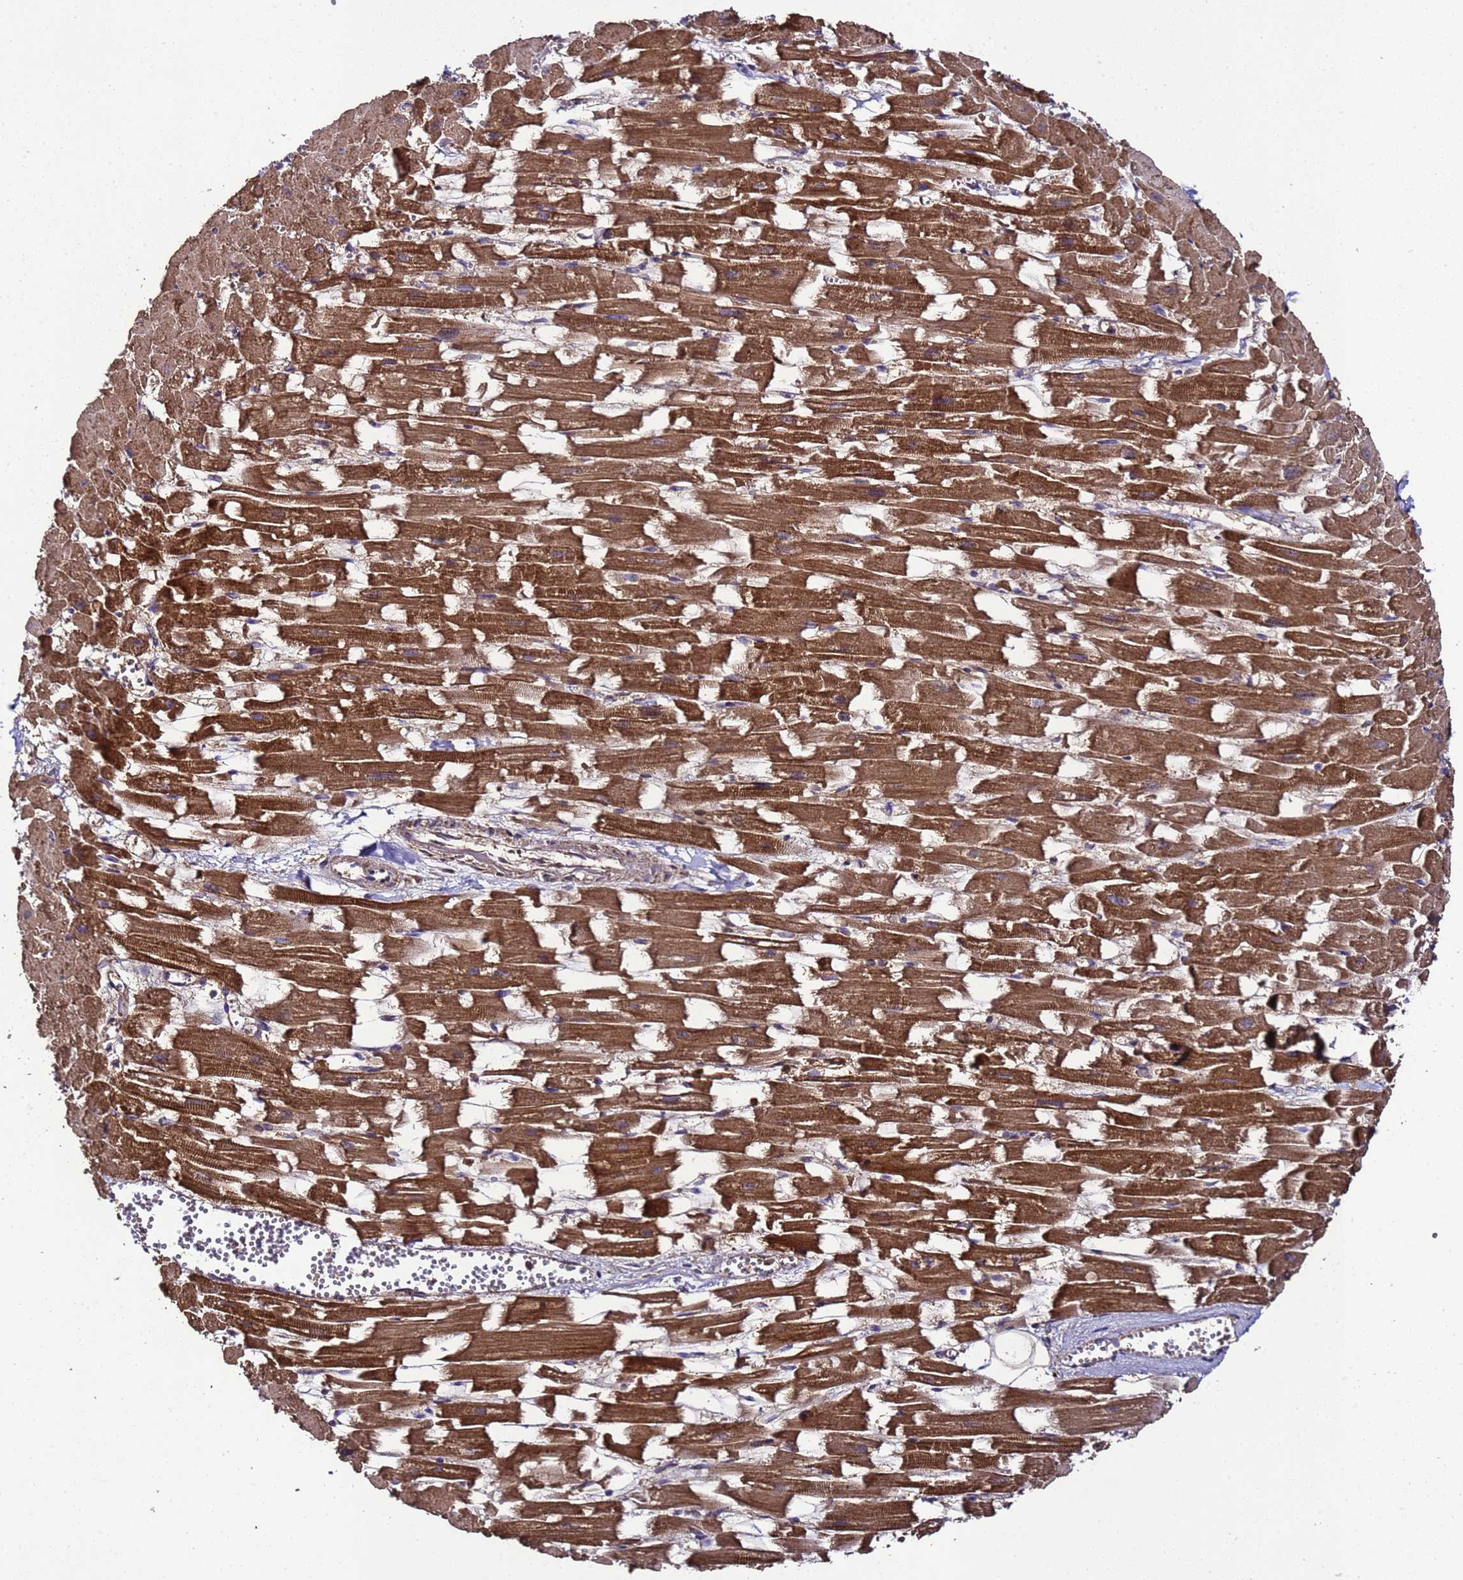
{"staining": {"intensity": "strong", "quantity": ">75%", "location": "cytoplasmic/membranous"}, "tissue": "heart muscle", "cell_type": "Cardiomyocytes", "image_type": "normal", "snomed": [{"axis": "morphology", "description": "Normal tissue, NOS"}, {"axis": "topography", "description": "Heart"}], "caption": "This is a micrograph of immunohistochemistry staining of unremarkable heart muscle, which shows strong positivity in the cytoplasmic/membranous of cardiomyocytes.", "gene": "HSPBAP1", "patient": {"sex": "female", "age": 64}}